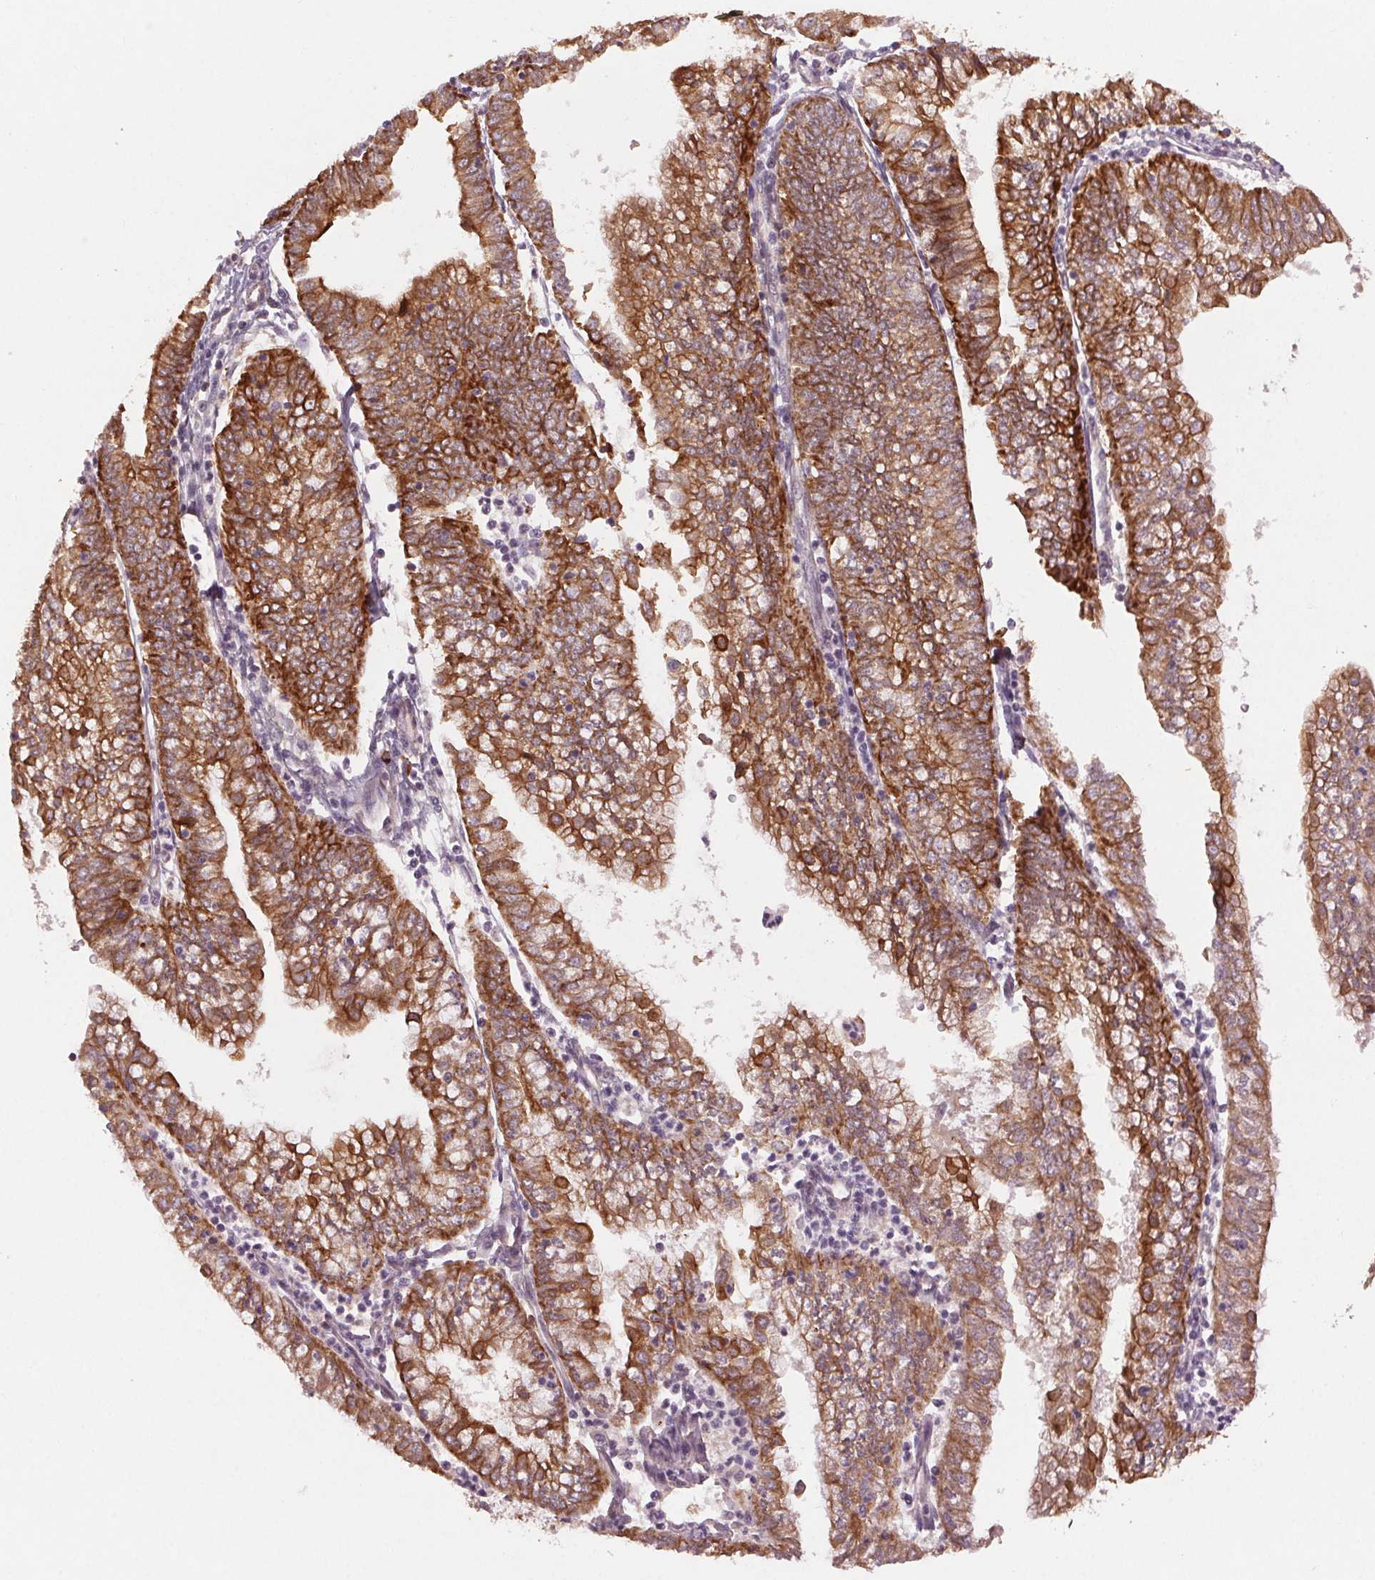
{"staining": {"intensity": "strong", "quantity": ">75%", "location": "cytoplasmic/membranous"}, "tissue": "endometrial cancer", "cell_type": "Tumor cells", "image_type": "cancer", "snomed": [{"axis": "morphology", "description": "Adenocarcinoma, NOS"}, {"axis": "topography", "description": "Endometrium"}], "caption": "Adenocarcinoma (endometrial) stained with a brown dye reveals strong cytoplasmic/membranous positive expression in about >75% of tumor cells.", "gene": "SMLR1", "patient": {"sex": "female", "age": 55}}